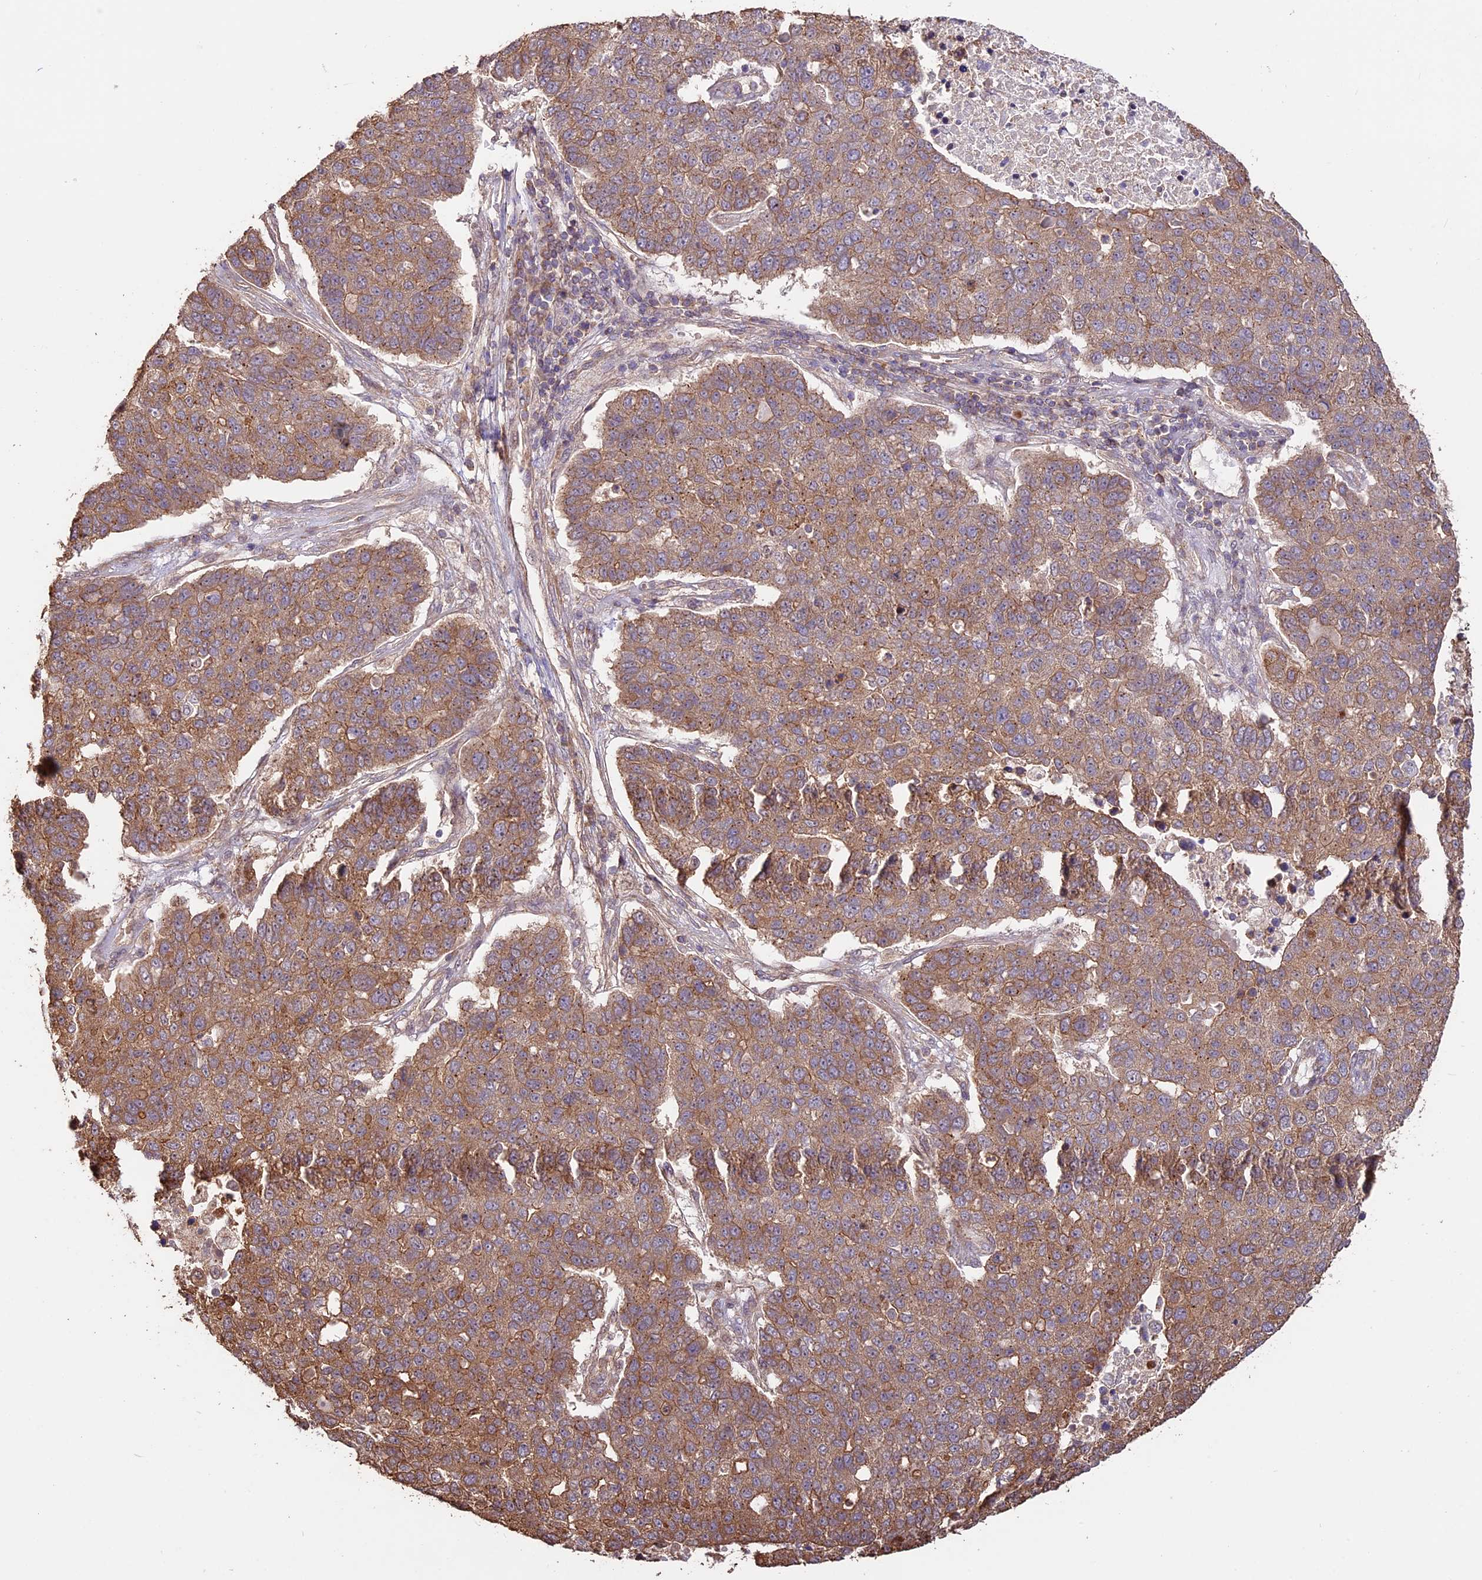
{"staining": {"intensity": "moderate", "quantity": ">75%", "location": "cytoplasmic/membranous"}, "tissue": "pancreatic cancer", "cell_type": "Tumor cells", "image_type": "cancer", "snomed": [{"axis": "morphology", "description": "Adenocarcinoma, NOS"}, {"axis": "topography", "description": "Pancreas"}], "caption": "Human pancreatic cancer stained with a brown dye exhibits moderate cytoplasmic/membranous positive staining in approximately >75% of tumor cells.", "gene": "BCAS4", "patient": {"sex": "female", "age": 61}}